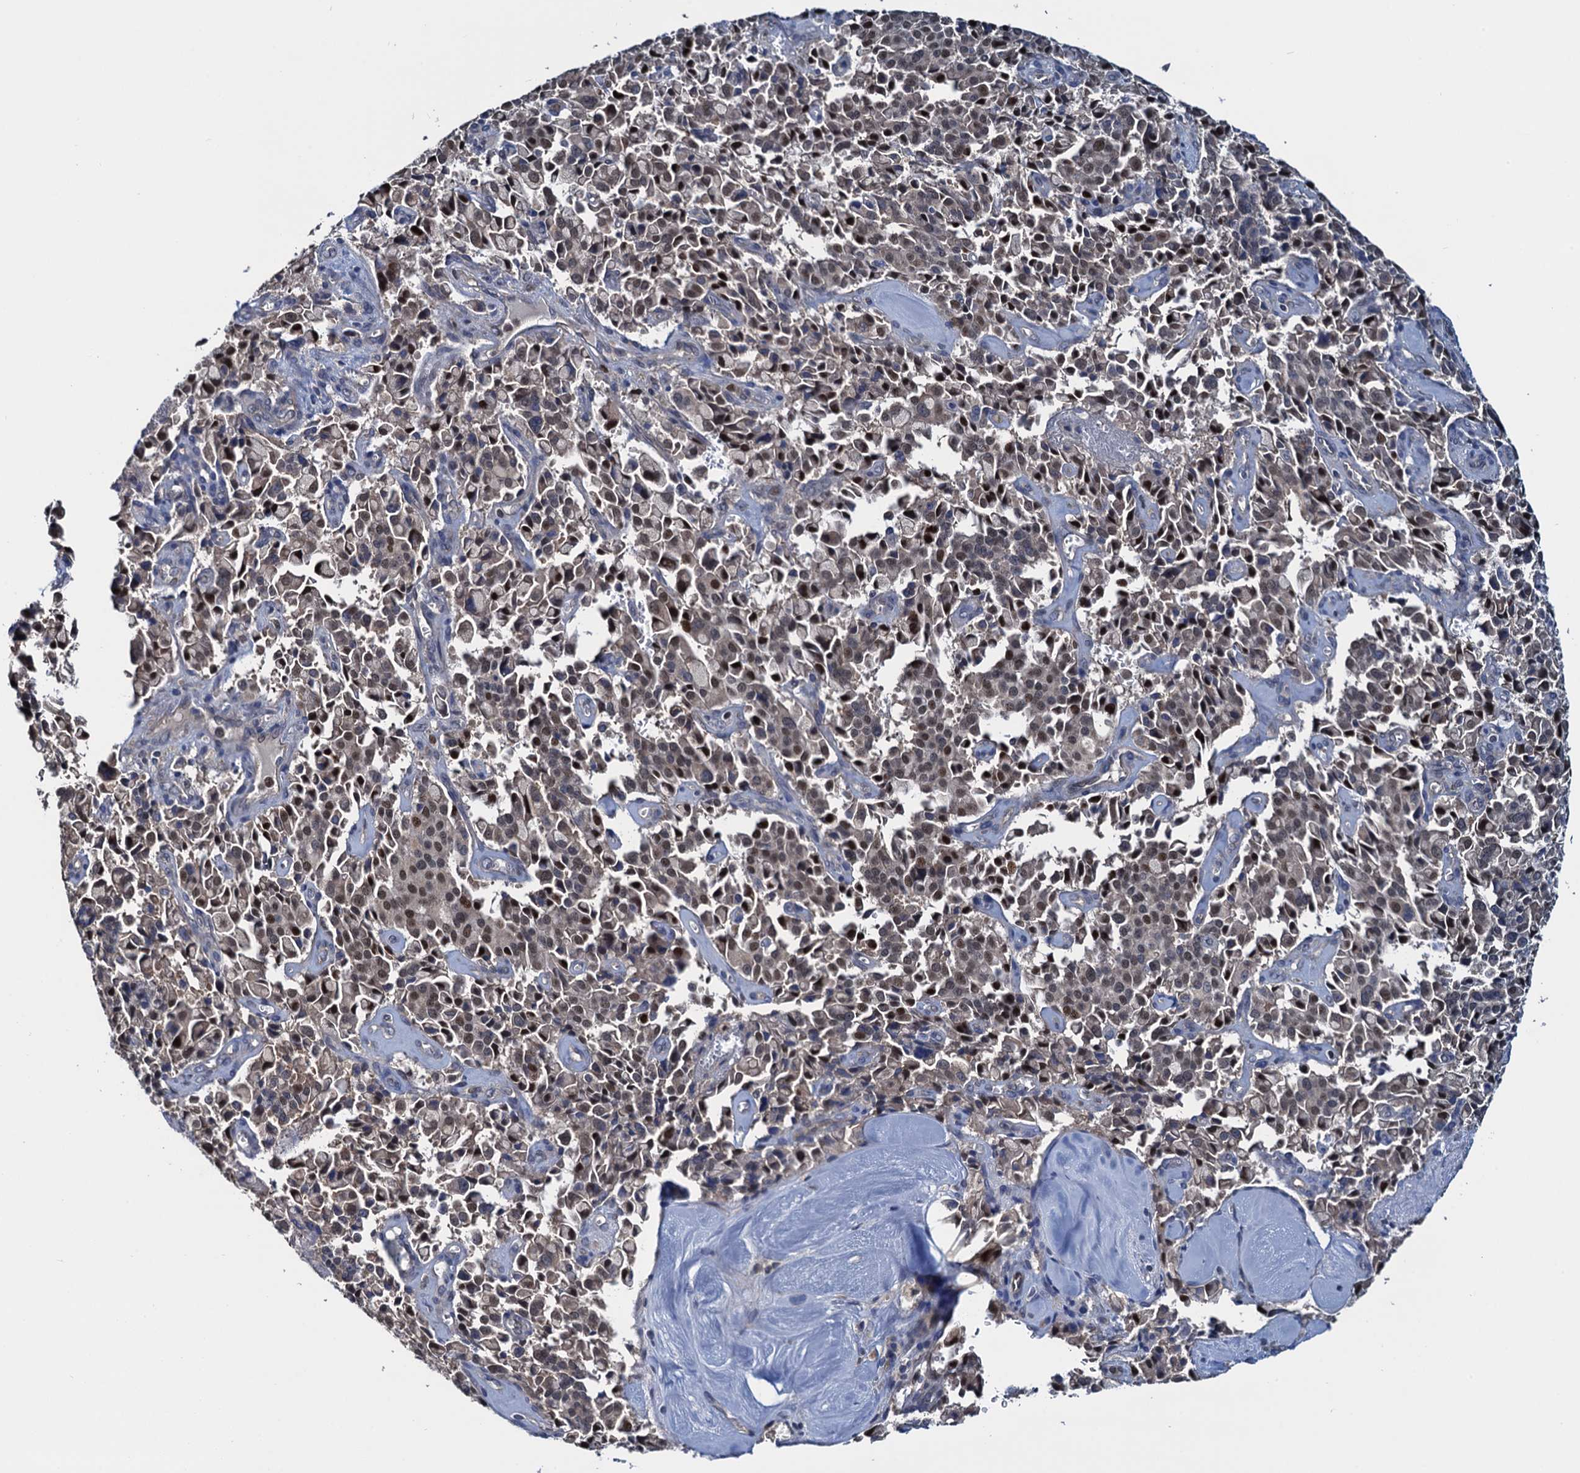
{"staining": {"intensity": "moderate", "quantity": "25%-75%", "location": "nuclear"}, "tissue": "pancreatic cancer", "cell_type": "Tumor cells", "image_type": "cancer", "snomed": [{"axis": "morphology", "description": "Adenocarcinoma, NOS"}, {"axis": "topography", "description": "Pancreas"}], "caption": "Immunohistochemical staining of human pancreatic cancer demonstrates moderate nuclear protein positivity in about 25%-75% of tumor cells.", "gene": "RNF125", "patient": {"sex": "male", "age": 65}}